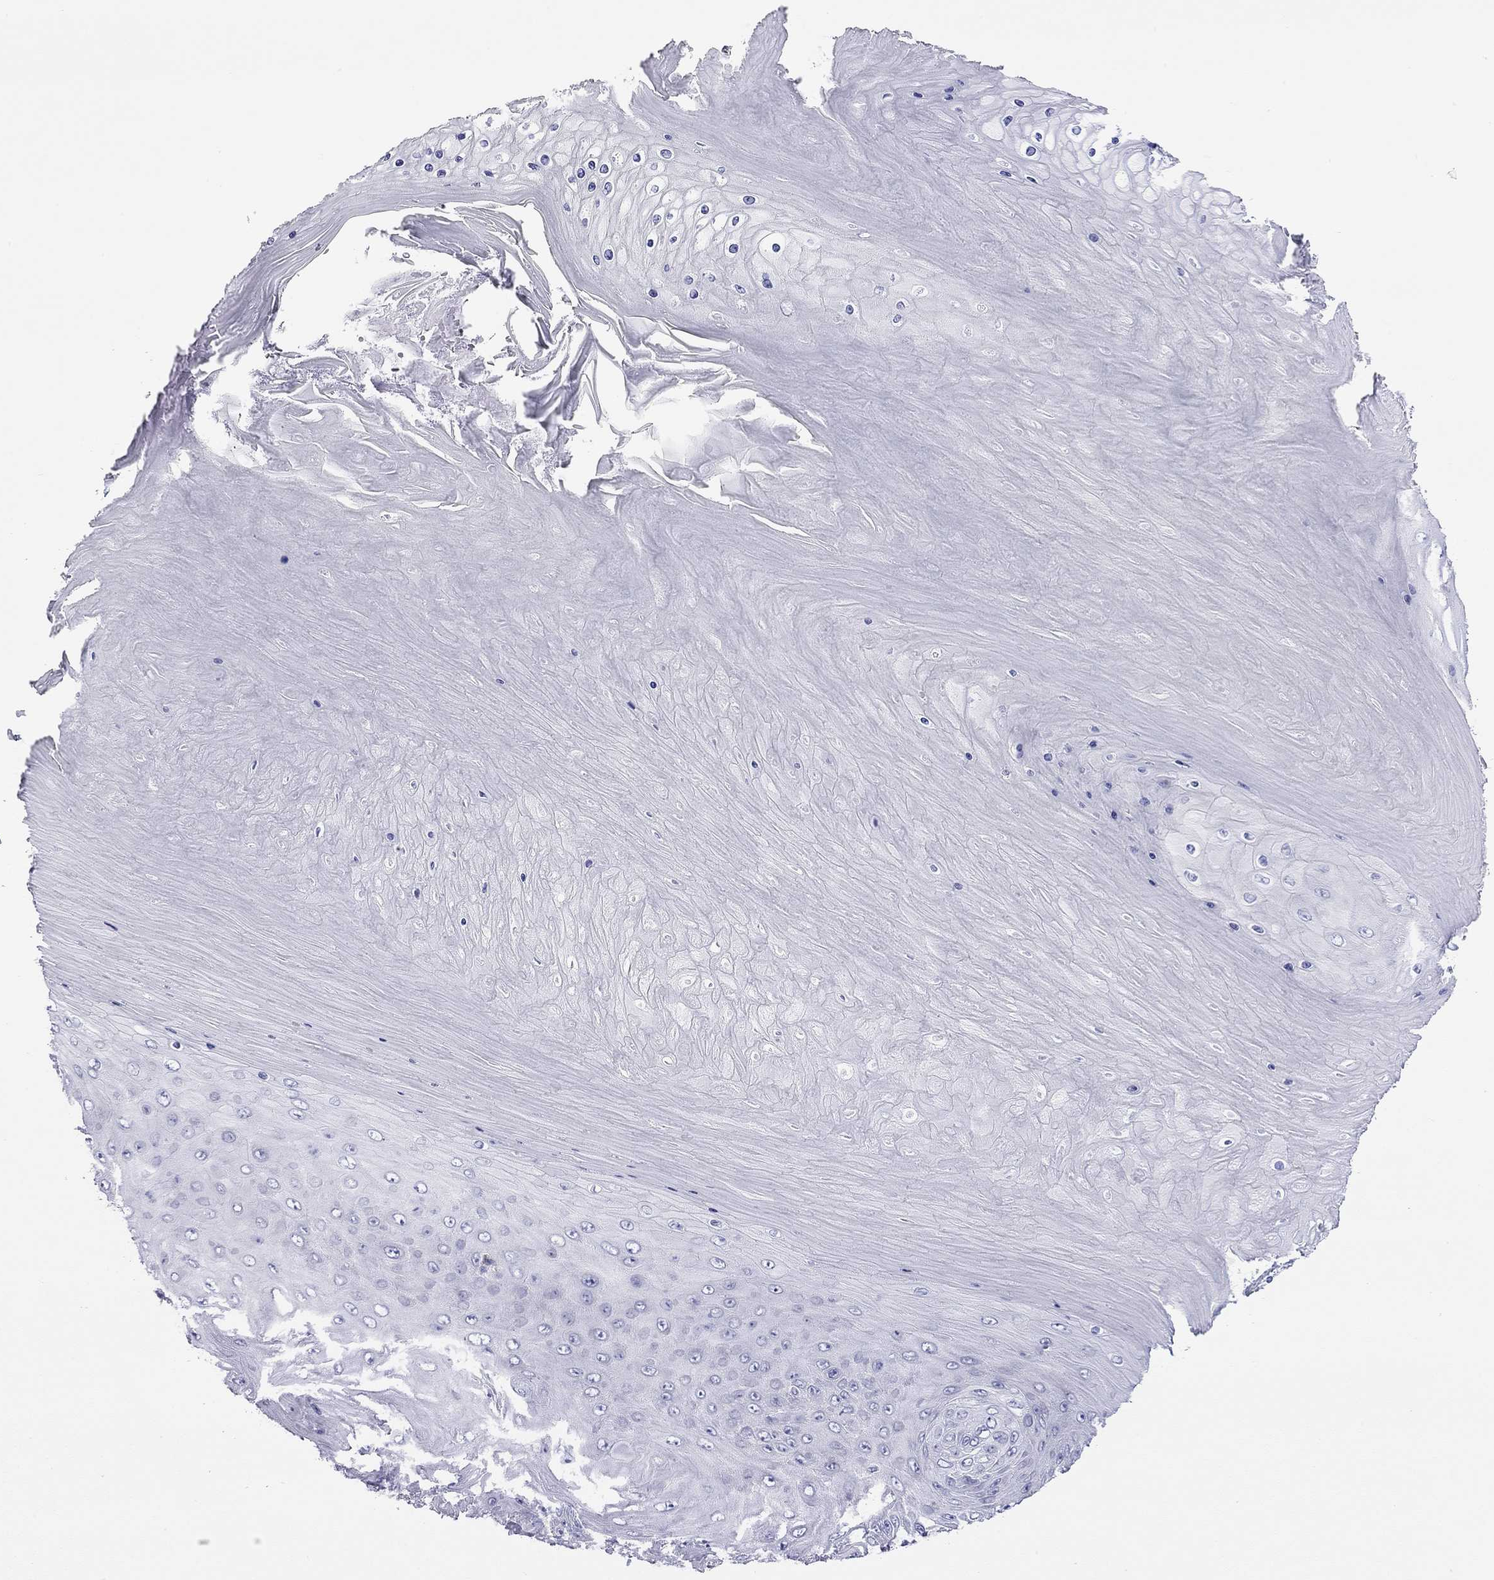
{"staining": {"intensity": "negative", "quantity": "none", "location": "none"}, "tissue": "skin cancer", "cell_type": "Tumor cells", "image_type": "cancer", "snomed": [{"axis": "morphology", "description": "Squamous cell carcinoma, NOS"}, {"axis": "topography", "description": "Skin"}], "caption": "Immunohistochemical staining of human skin squamous cell carcinoma demonstrates no significant staining in tumor cells. (Brightfield microscopy of DAB (3,3'-diaminobenzidine) immunohistochemistry at high magnification).", "gene": "SLC46A2", "patient": {"sex": "male", "age": 62}}